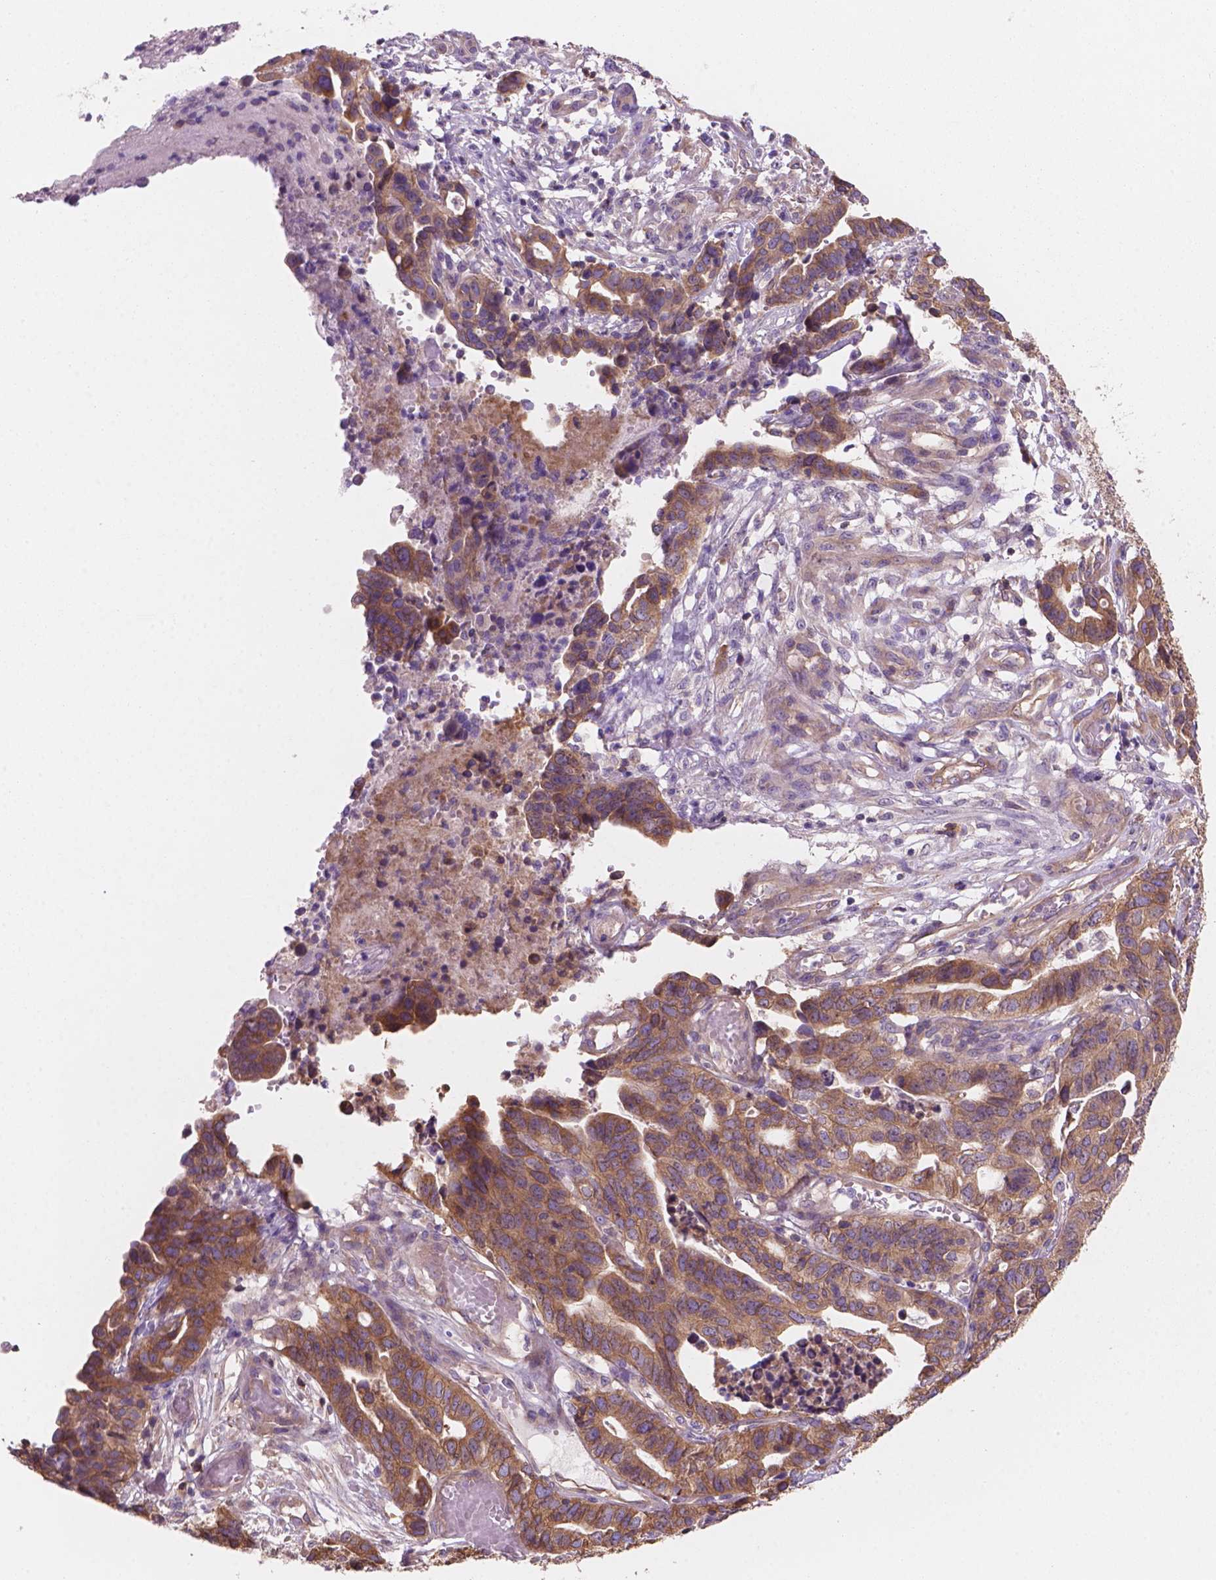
{"staining": {"intensity": "moderate", "quantity": ">75%", "location": "cytoplasmic/membranous"}, "tissue": "stomach cancer", "cell_type": "Tumor cells", "image_type": "cancer", "snomed": [{"axis": "morphology", "description": "Adenocarcinoma, NOS"}, {"axis": "topography", "description": "Stomach, upper"}], "caption": "Stomach cancer was stained to show a protein in brown. There is medium levels of moderate cytoplasmic/membranous positivity in about >75% of tumor cells.", "gene": "ENSG00000187186", "patient": {"sex": "female", "age": 67}}